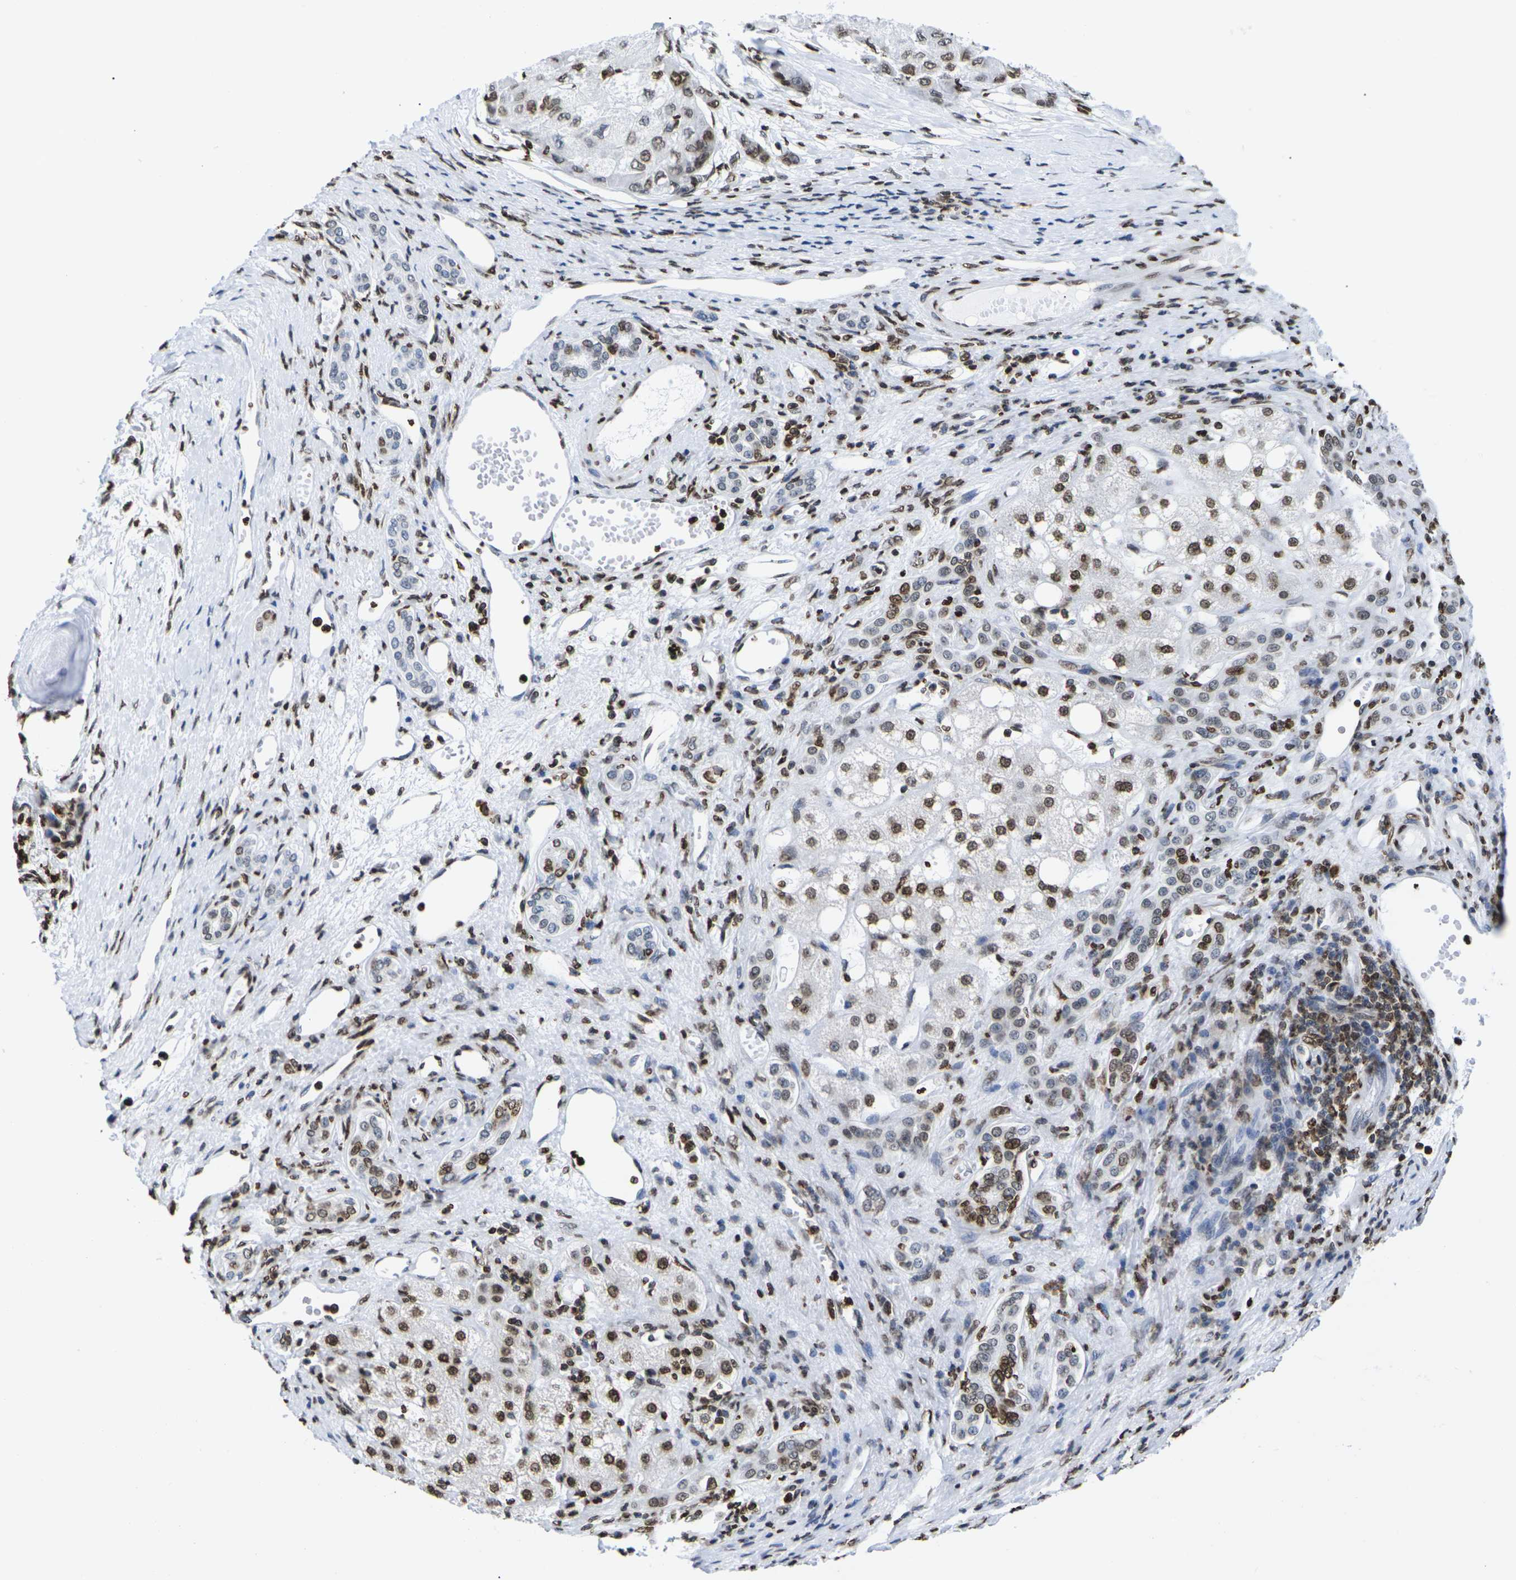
{"staining": {"intensity": "strong", "quantity": "<25%", "location": "cytoplasmic/membranous,nuclear"}, "tissue": "liver cancer", "cell_type": "Tumor cells", "image_type": "cancer", "snomed": [{"axis": "morphology", "description": "Carcinoma, Hepatocellular, NOS"}, {"axis": "topography", "description": "Liver"}], "caption": "Approximately <25% of tumor cells in human liver cancer display strong cytoplasmic/membranous and nuclear protein expression as visualized by brown immunohistochemical staining.", "gene": "H2AC21", "patient": {"sex": "male", "age": 80}}